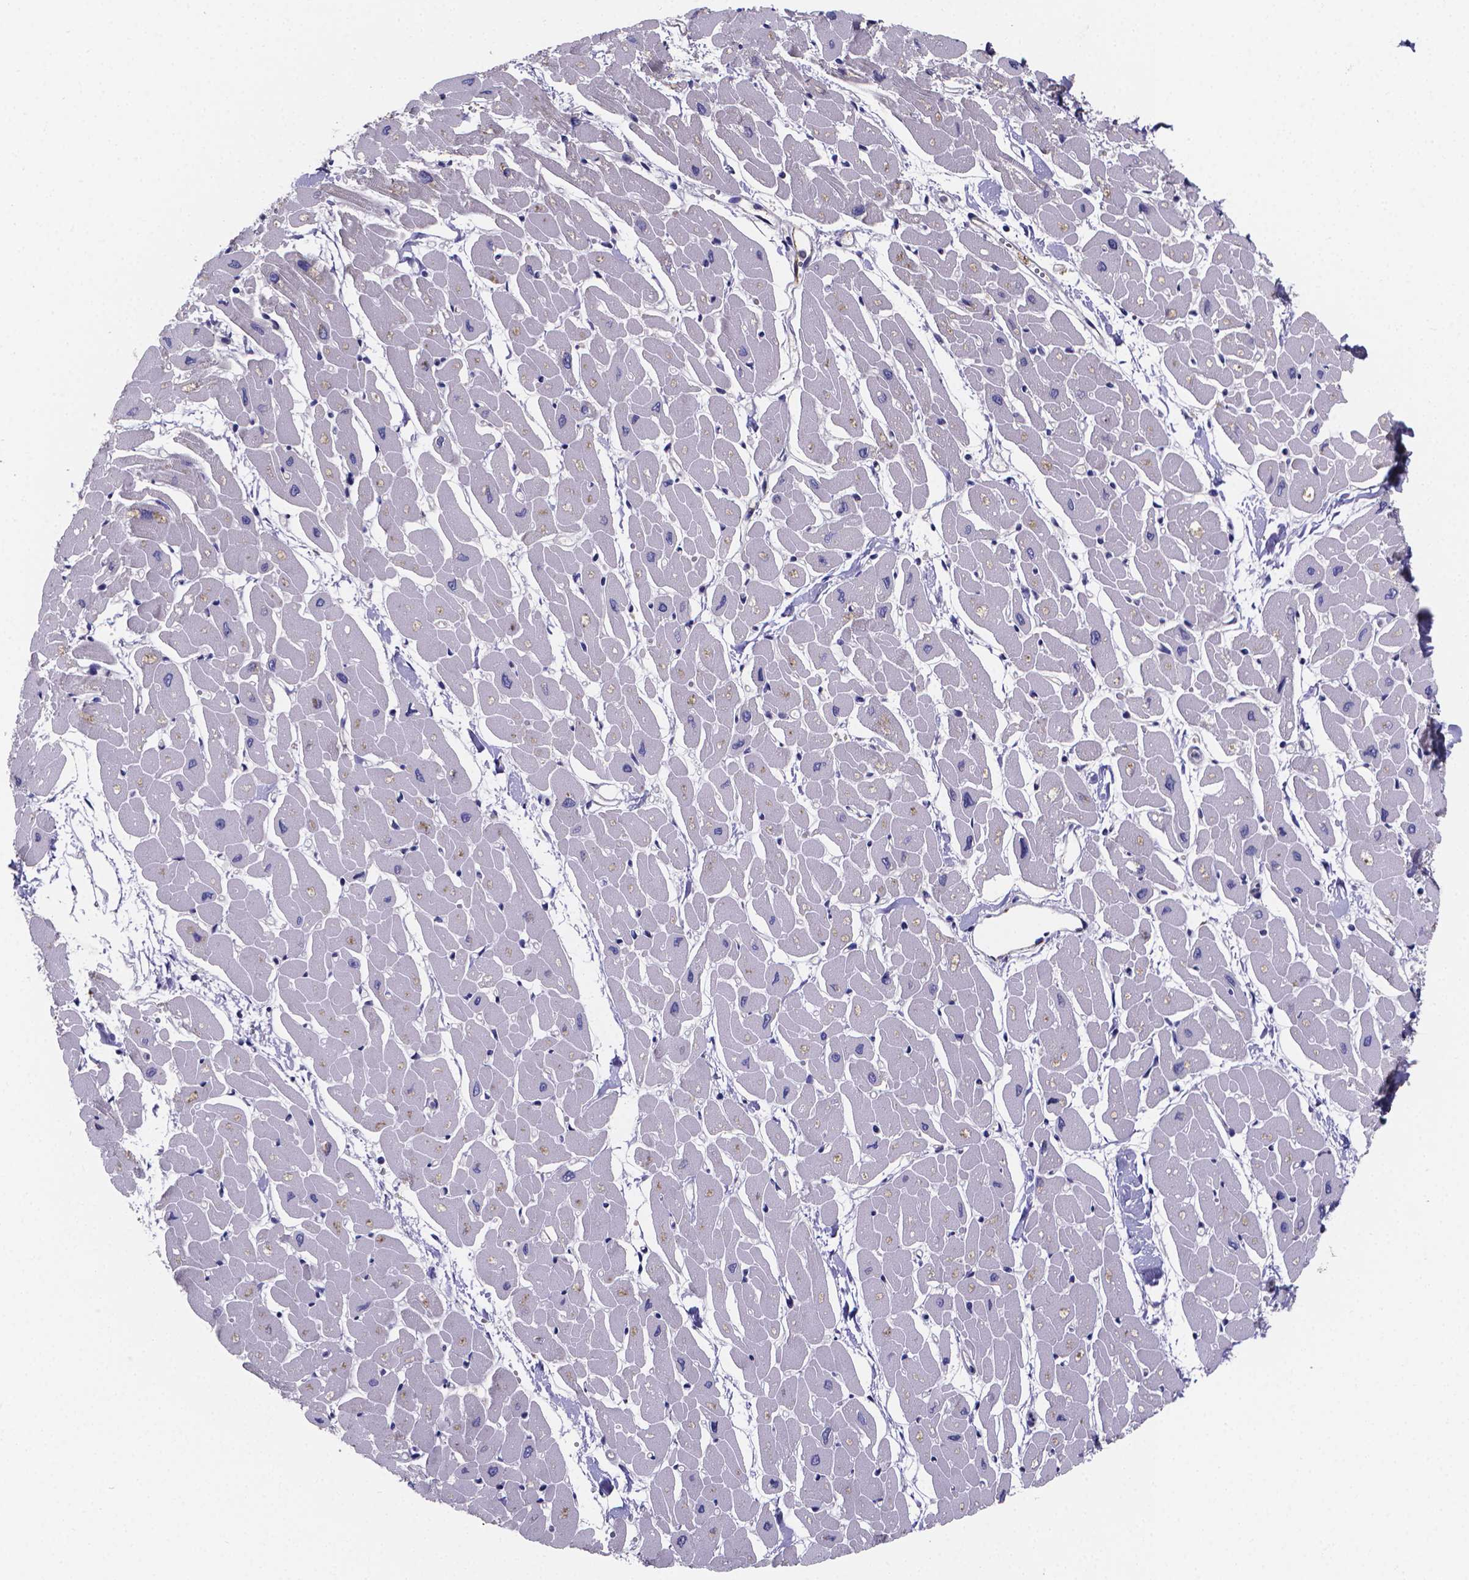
{"staining": {"intensity": "negative", "quantity": "none", "location": "none"}, "tissue": "heart muscle", "cell_type": "Cardiomyocytes", "image_type": "normal", "snomed": [{"axis": "morphology", "description": "Normal tissue, NOS"}, {"axis": "topography", "description": "Heart"}], "caption": "Human heart muscle stained for a protein using IHC shows no staining in cardiomyocytes.", "gene": "SFRP4", "patient": {"sex": "male", "age": 57}}